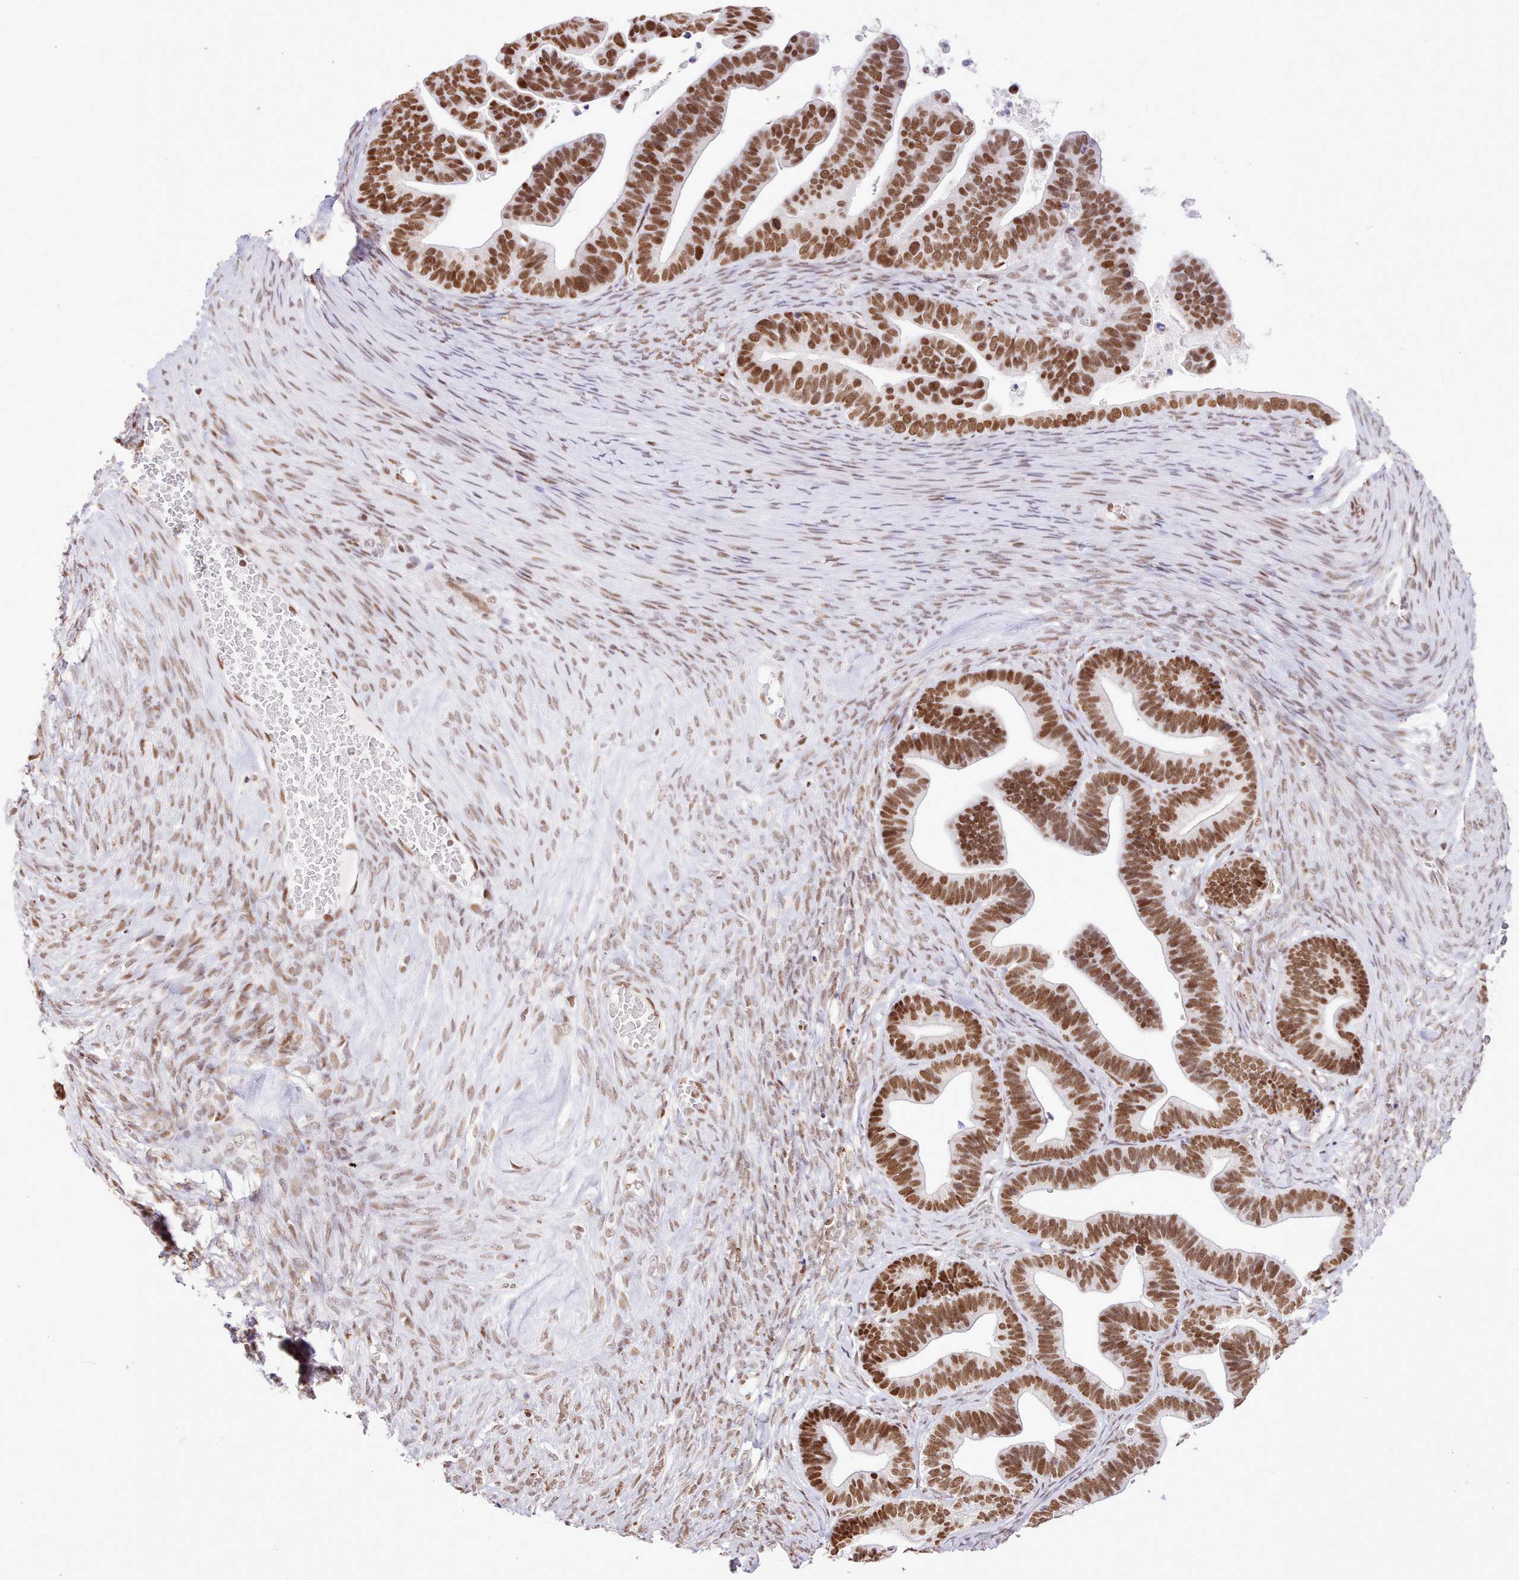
{"staining": {"intensity": "strong", "quantity": ">75%", "location": "nuclear"}, "tissue": "ovarian cancer", "cell_type": "Tumor cells", "image_type": "cancer", "snomed": [{"axis": "morphology", "description": "Cystadenocarcinoma, serous, NOS"}, {"axis": "topography", "description": "Ovary"}], "caption": "IHC micrograph of neoplastic tissue: serous cystadenocarcinoma (ovarian) stained using immunohistochemistry demonstrates high levels of strong protein expression localized specifically in the nuclear of tumor cells, appearing as a nuclear brown color.", "gene": "TAF15", "patient": {"sex": "female", "age": 56}}